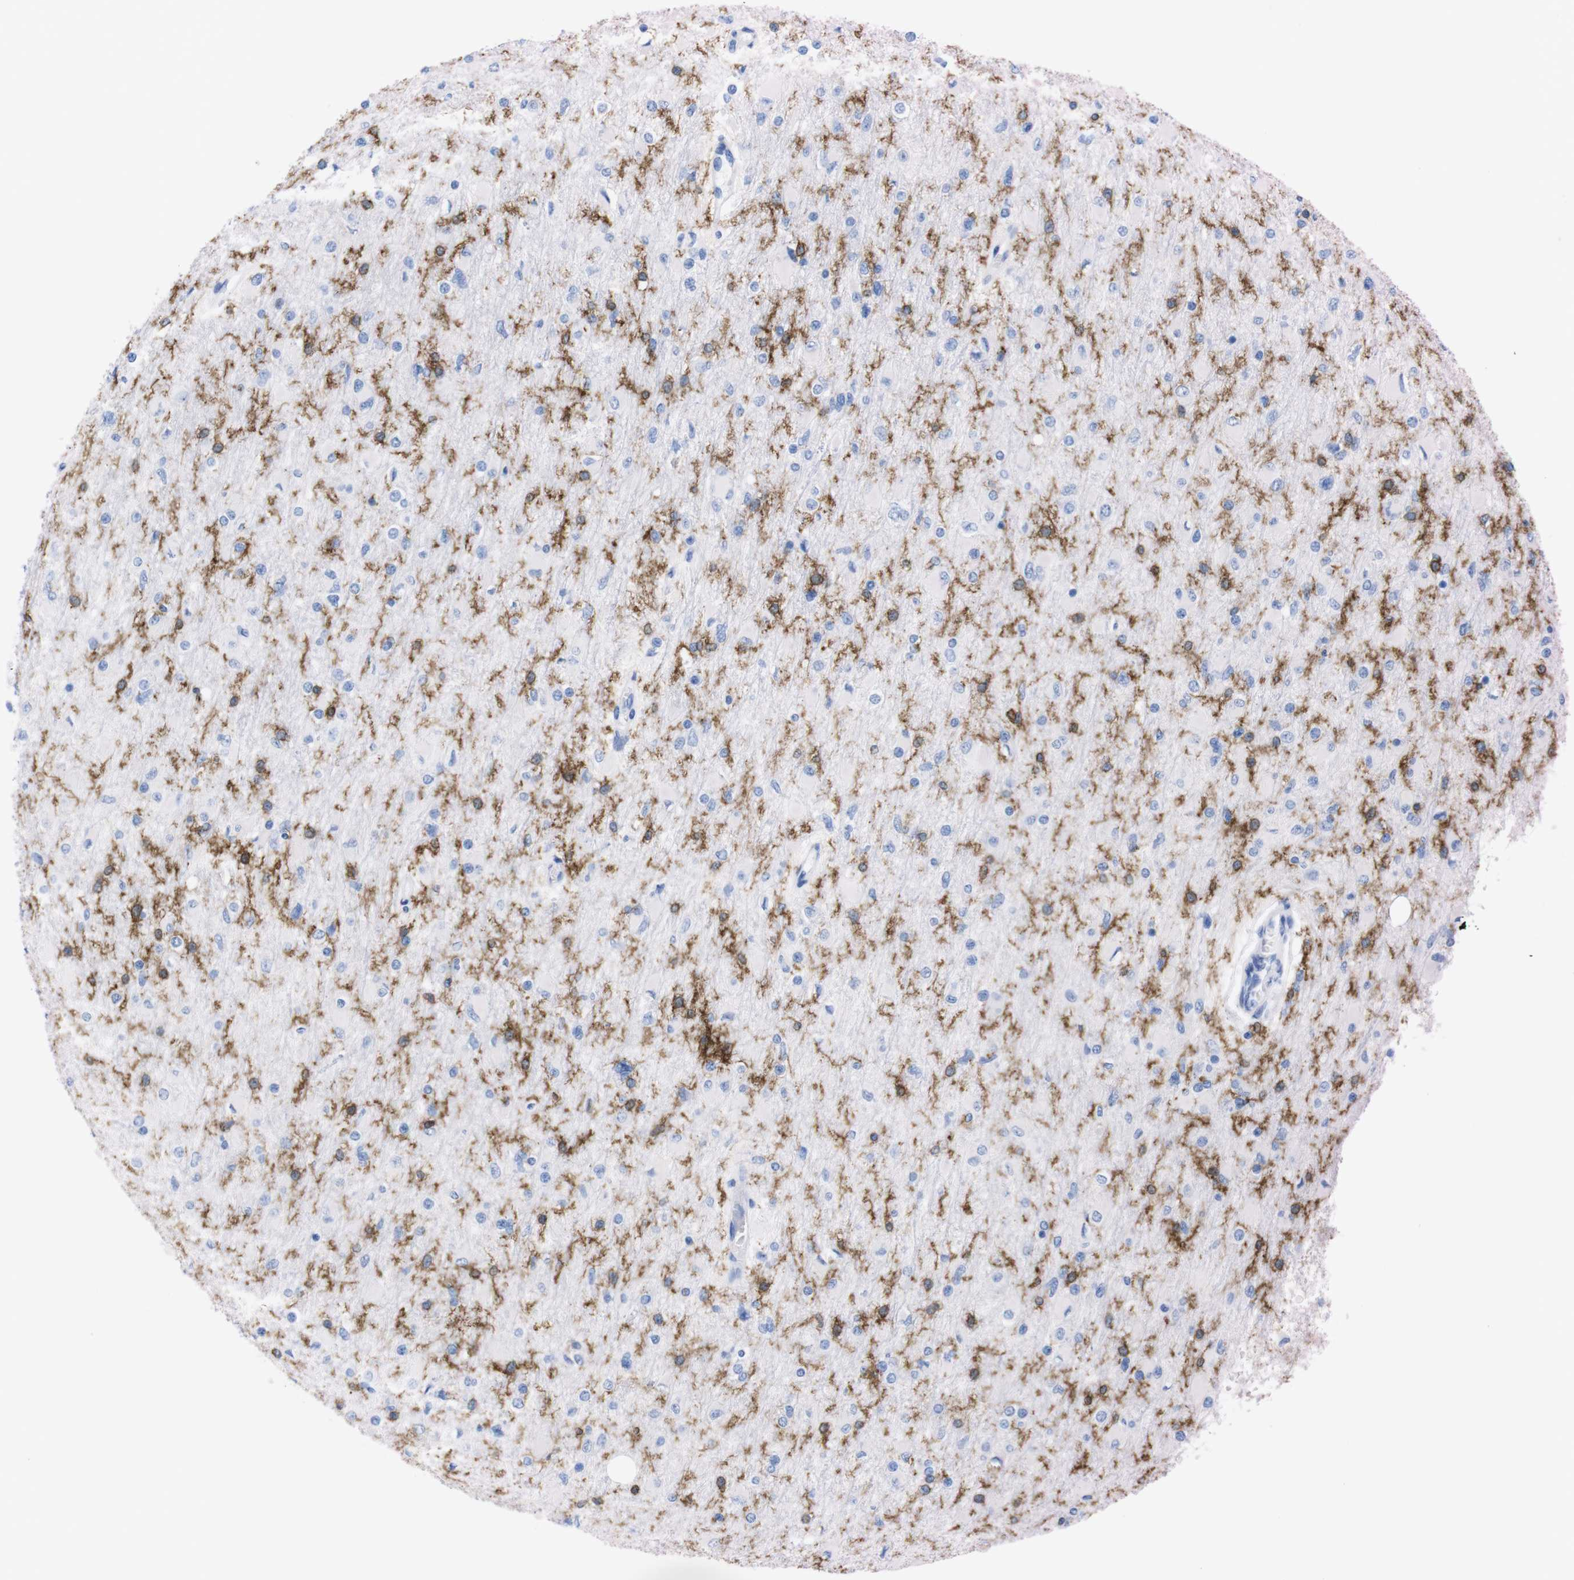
{"staining": {"intensity": "negative", "quantity": "none", "location": "none"}, "tissue": "glioma", "cell_type": "Tumor cells", "image_type": "cancer", "snomed": [{"axis": "morphology", "description": "Glioma, malignant, High grade"}, {"axis": "topography", "description": "Cerebral cortex"}], "caption": "This photomicrograph is of high-grade glioma (malignant) stained with immunohistochemistry to label a protein in brown with the nuclei are counter-stained blue. There is no staining in tumor cells.", "gene": "P2RY12", "patient": {"sex": "female", "age": 36}}